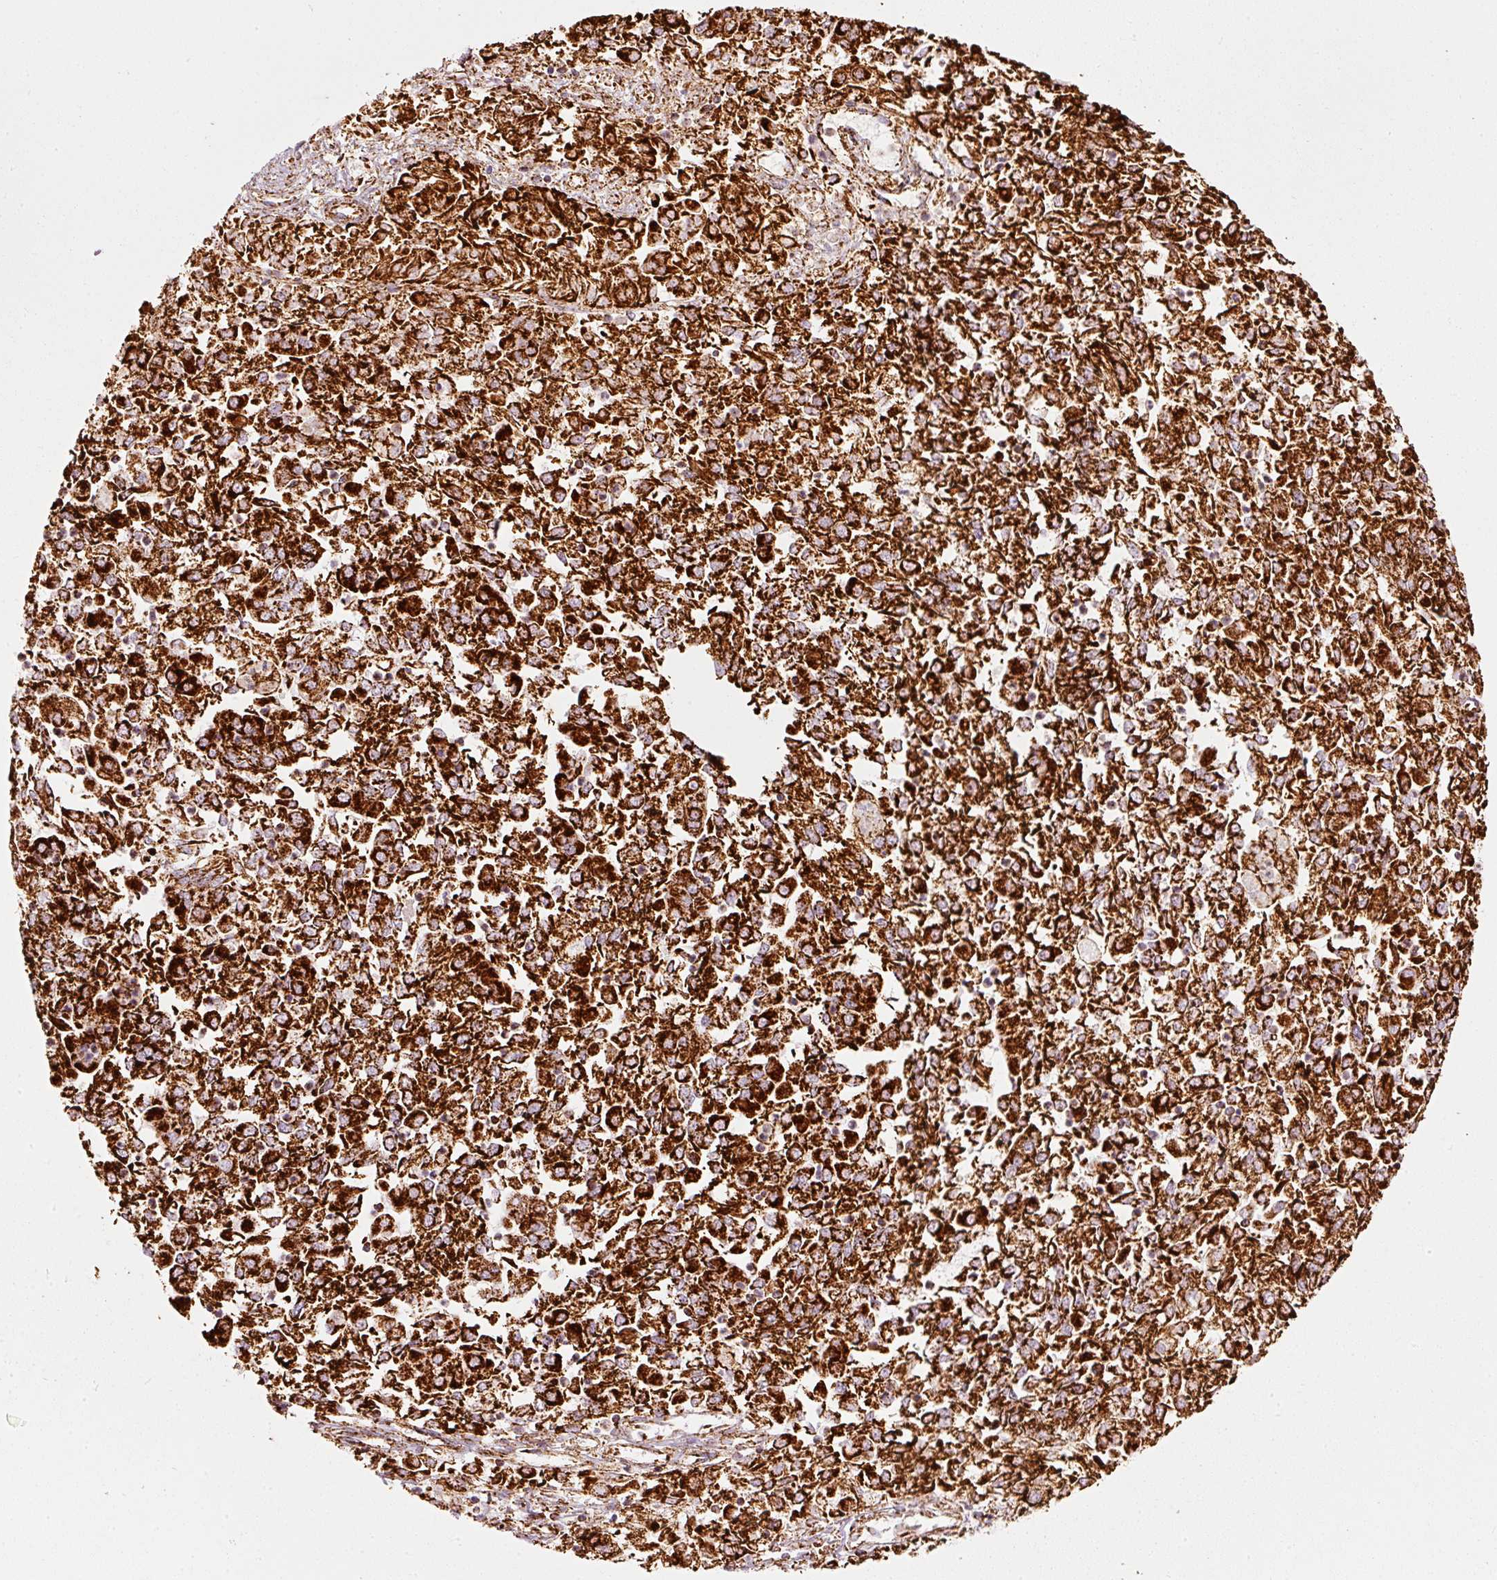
{"staining": {"intensity": "strong", "quantity": ">75%", "location": "cytoplasmic/membranous"}, "tissue": "endometrial cancer", "cell_type": "Tumor cells", "image_type": "cancer", "snomed": [{"axis": "morphology", "description": "Adenocarcinoma, NOS"}, {"axis": "topography", "description": "Endometrium"}], "caption": "Protein staining of endometrial adenocarcinoma tissue reveals strong cytoplasmic/membranous staining in approximately >75% of tumor cells.", "gene": "MT-CO2", "patient": {"sex": "female", "age": 57}}